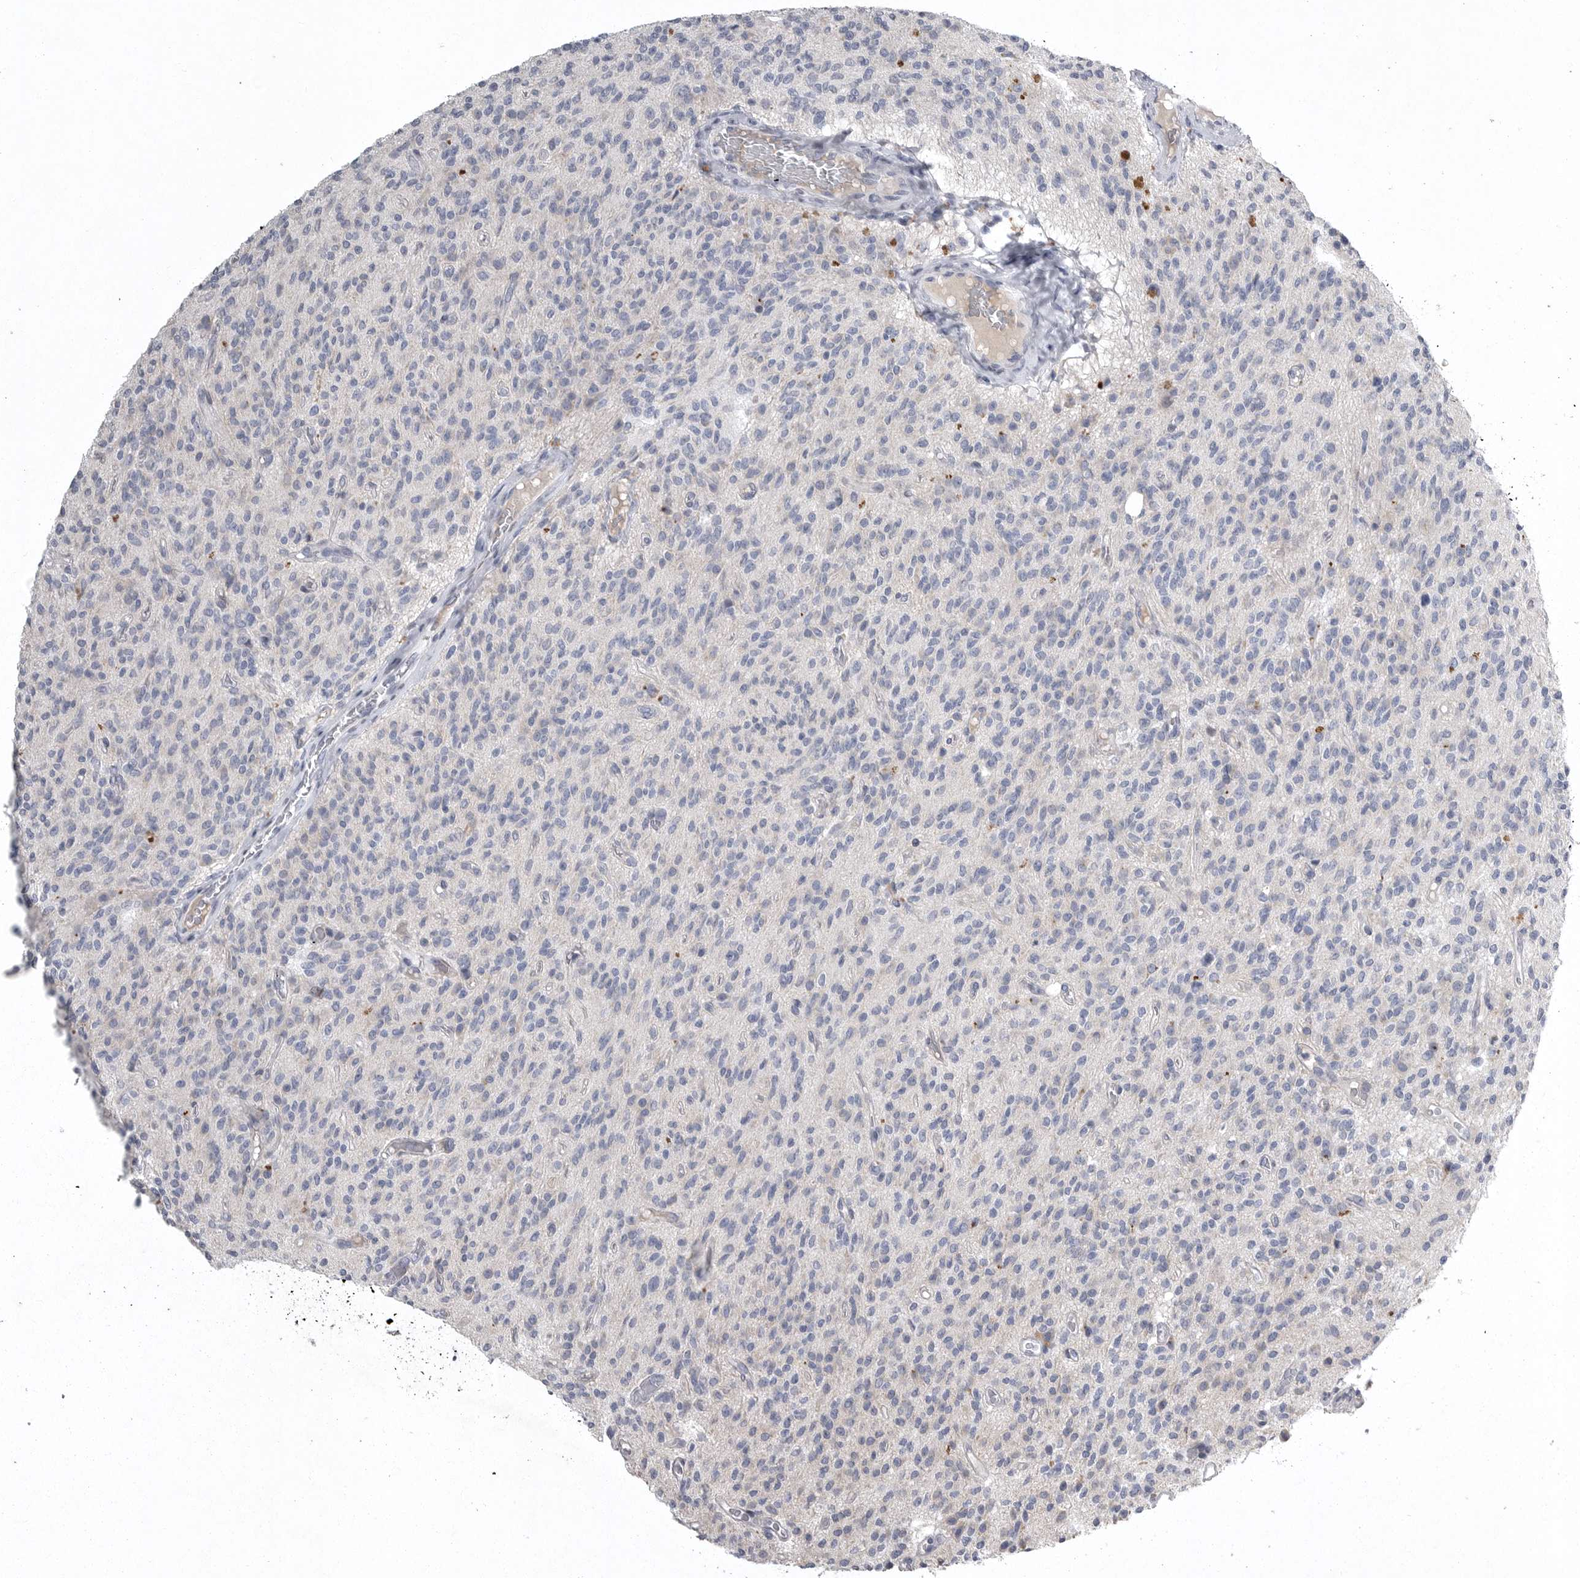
{"staining": {"intensity": "negative", "quantity": "none", "location": "none"}, "tissue": "glioma", "cell_type": "Tumor cells", "image_type": "cancer", "snomed": [{"axis": "morphology", "description": "Glioma, malignant, High grade"}, {"axis": "topography", "description": "Brain"}], "caption": "Immunohistochemical staining of human glioma displays no significant positivity in tumor cells.", "gene": "CRP", "patient": {"sex": "male", "age": 34}}